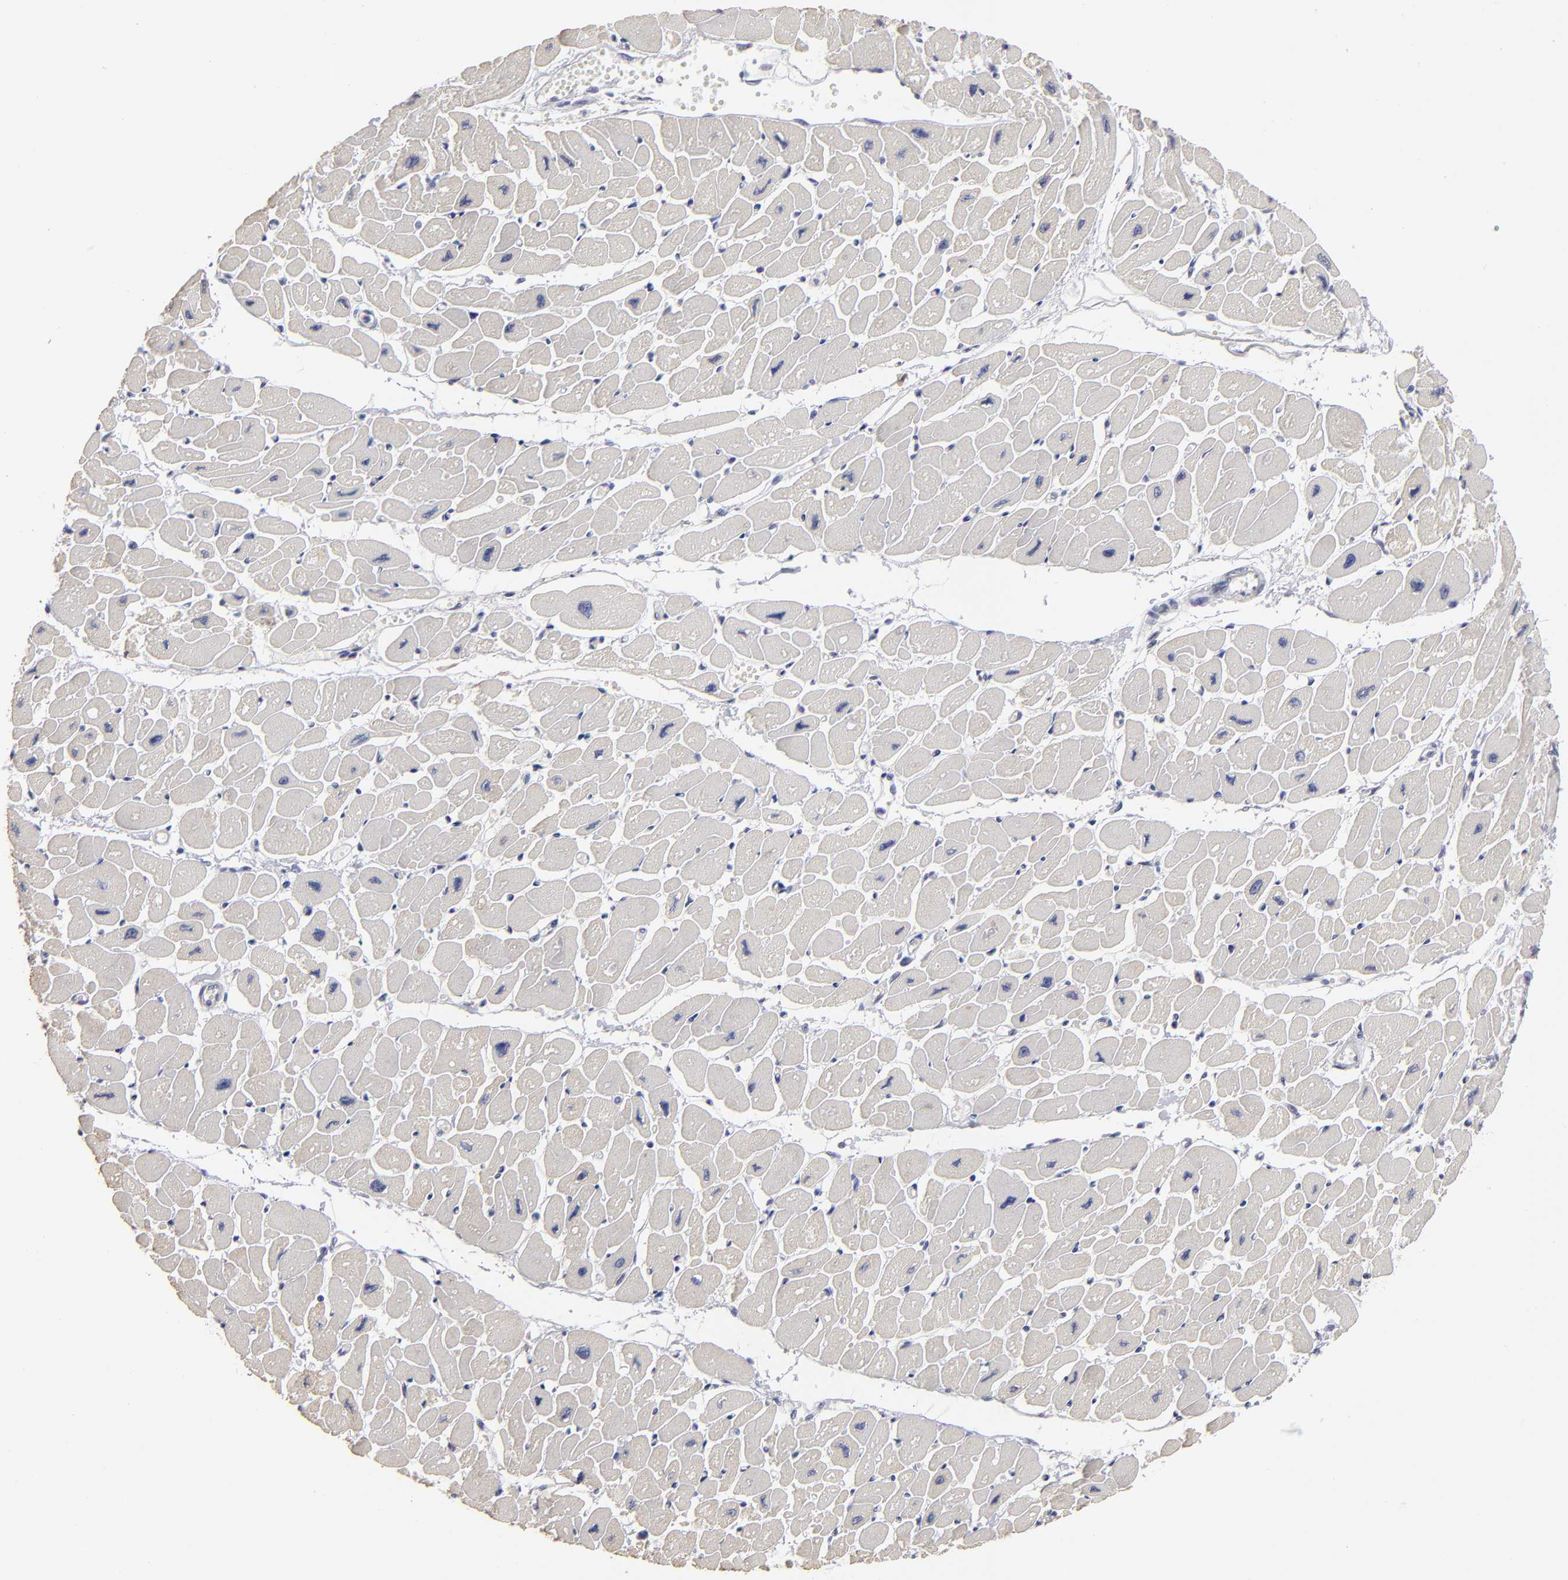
{"staining": {"intensity": "negative", "quantity": "none", "location": "none"}, "tissue": "heart muscle", "cell_type": "Cardiomyocytes", "image_type": "normal", "snomed": [{"axis": "morphology", "description": "Normal tissue, NOS"}, {"axis": "topography", "description": "Heart"}], "caption": "This is a image of IHC staining of normal heart muscle, which shows no expression in cardiomyocytes. (Brightfield microscopy of DAB immunohistochemistry at high magnification).", "gene": "CEP97", "patient": {"sex": "female", "age": 54}}